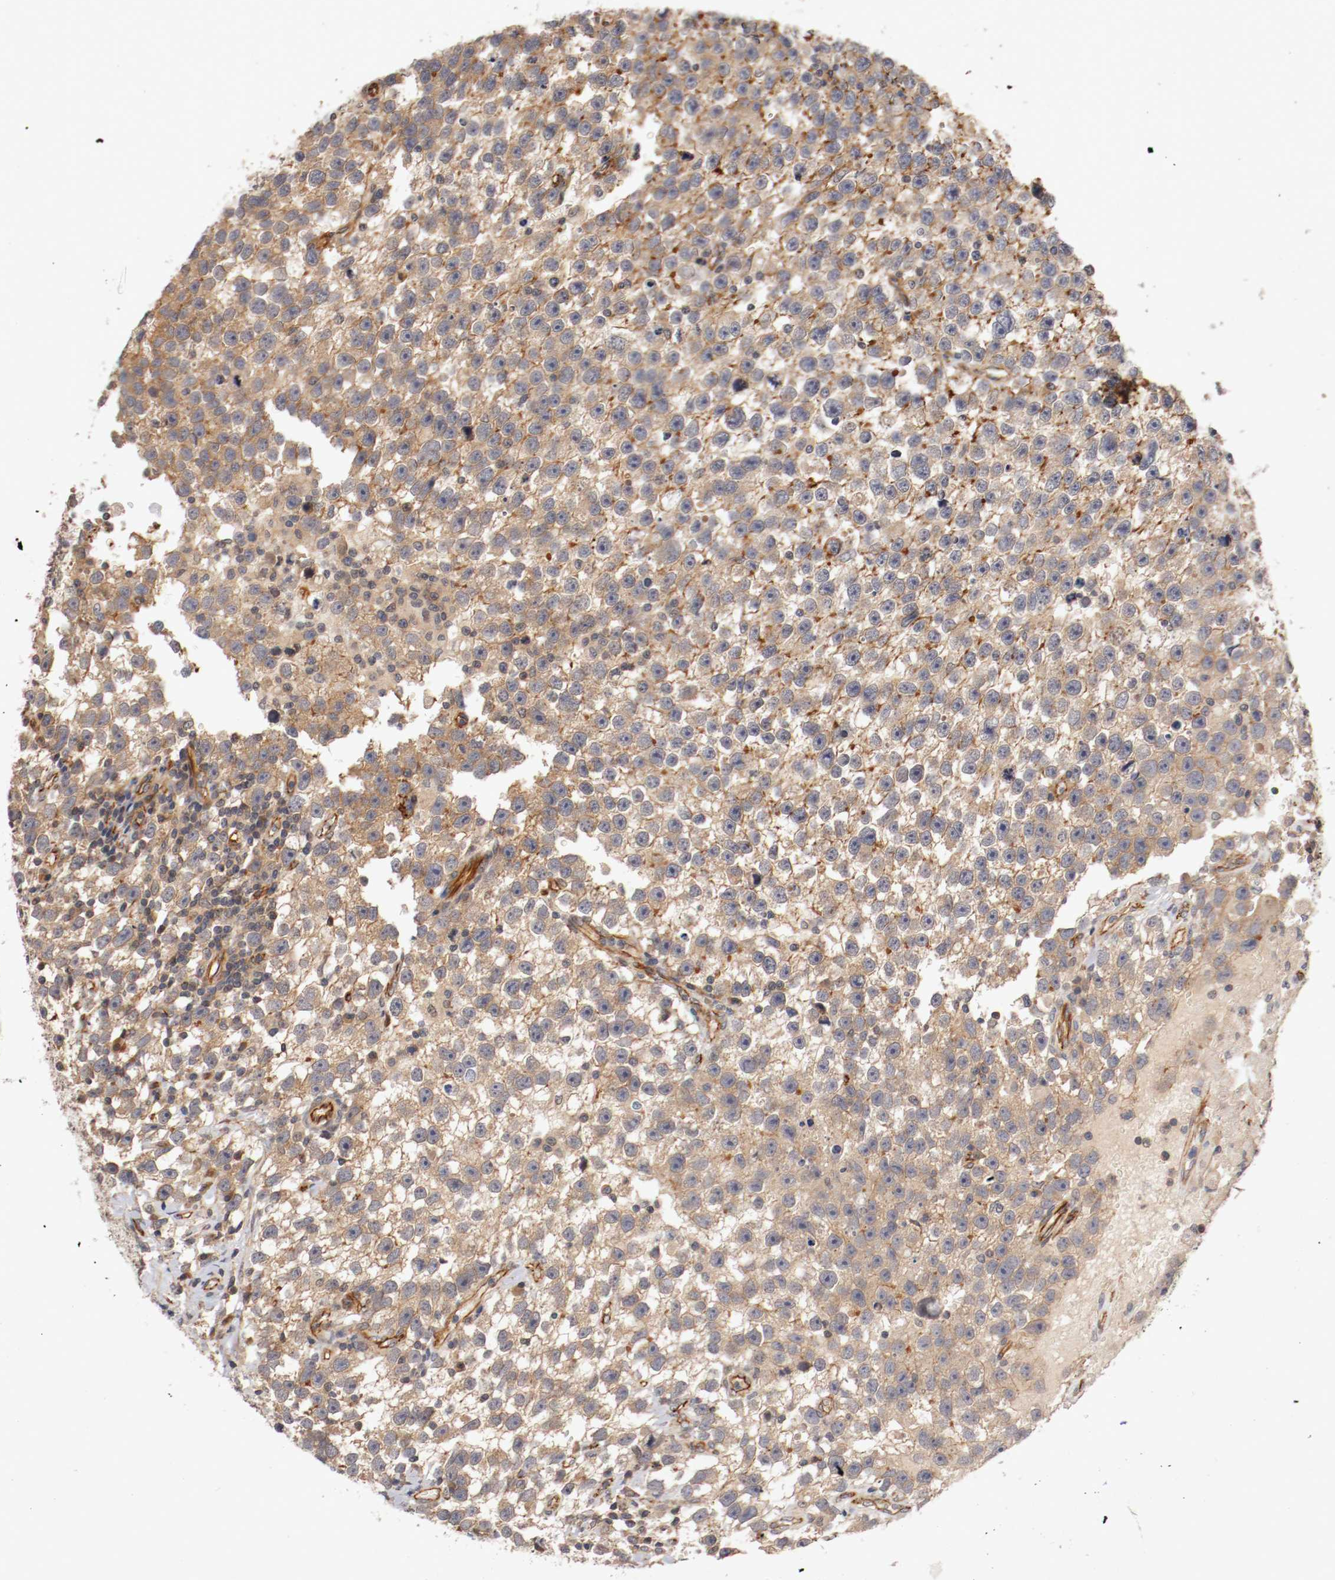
{"staining": {"intensity": "weak", "quantity": "25%-75%", "location": "cytoplasmic/membranous"}, "tissue": "testis cancer", "cell_type": "Tumor cells", "image_type": "cancer", "snomed": [{"axis": "morphology", "description": "Seminoma, NOS"}, {"axis": "topography", "description": "Testis"}], "caption": "Protein positivity by immunohistochemistry shows weak cytoplasmic/membranous positivity in about 25%-75% of tumor cells in testis cancer (seminoma). (DAB (3,3'-diaminobenzidine) IHC, brown staining for protein, blue staining for nuclei).", "gene": "TYK2", "patient": {"sex": "male", "age": 33}}